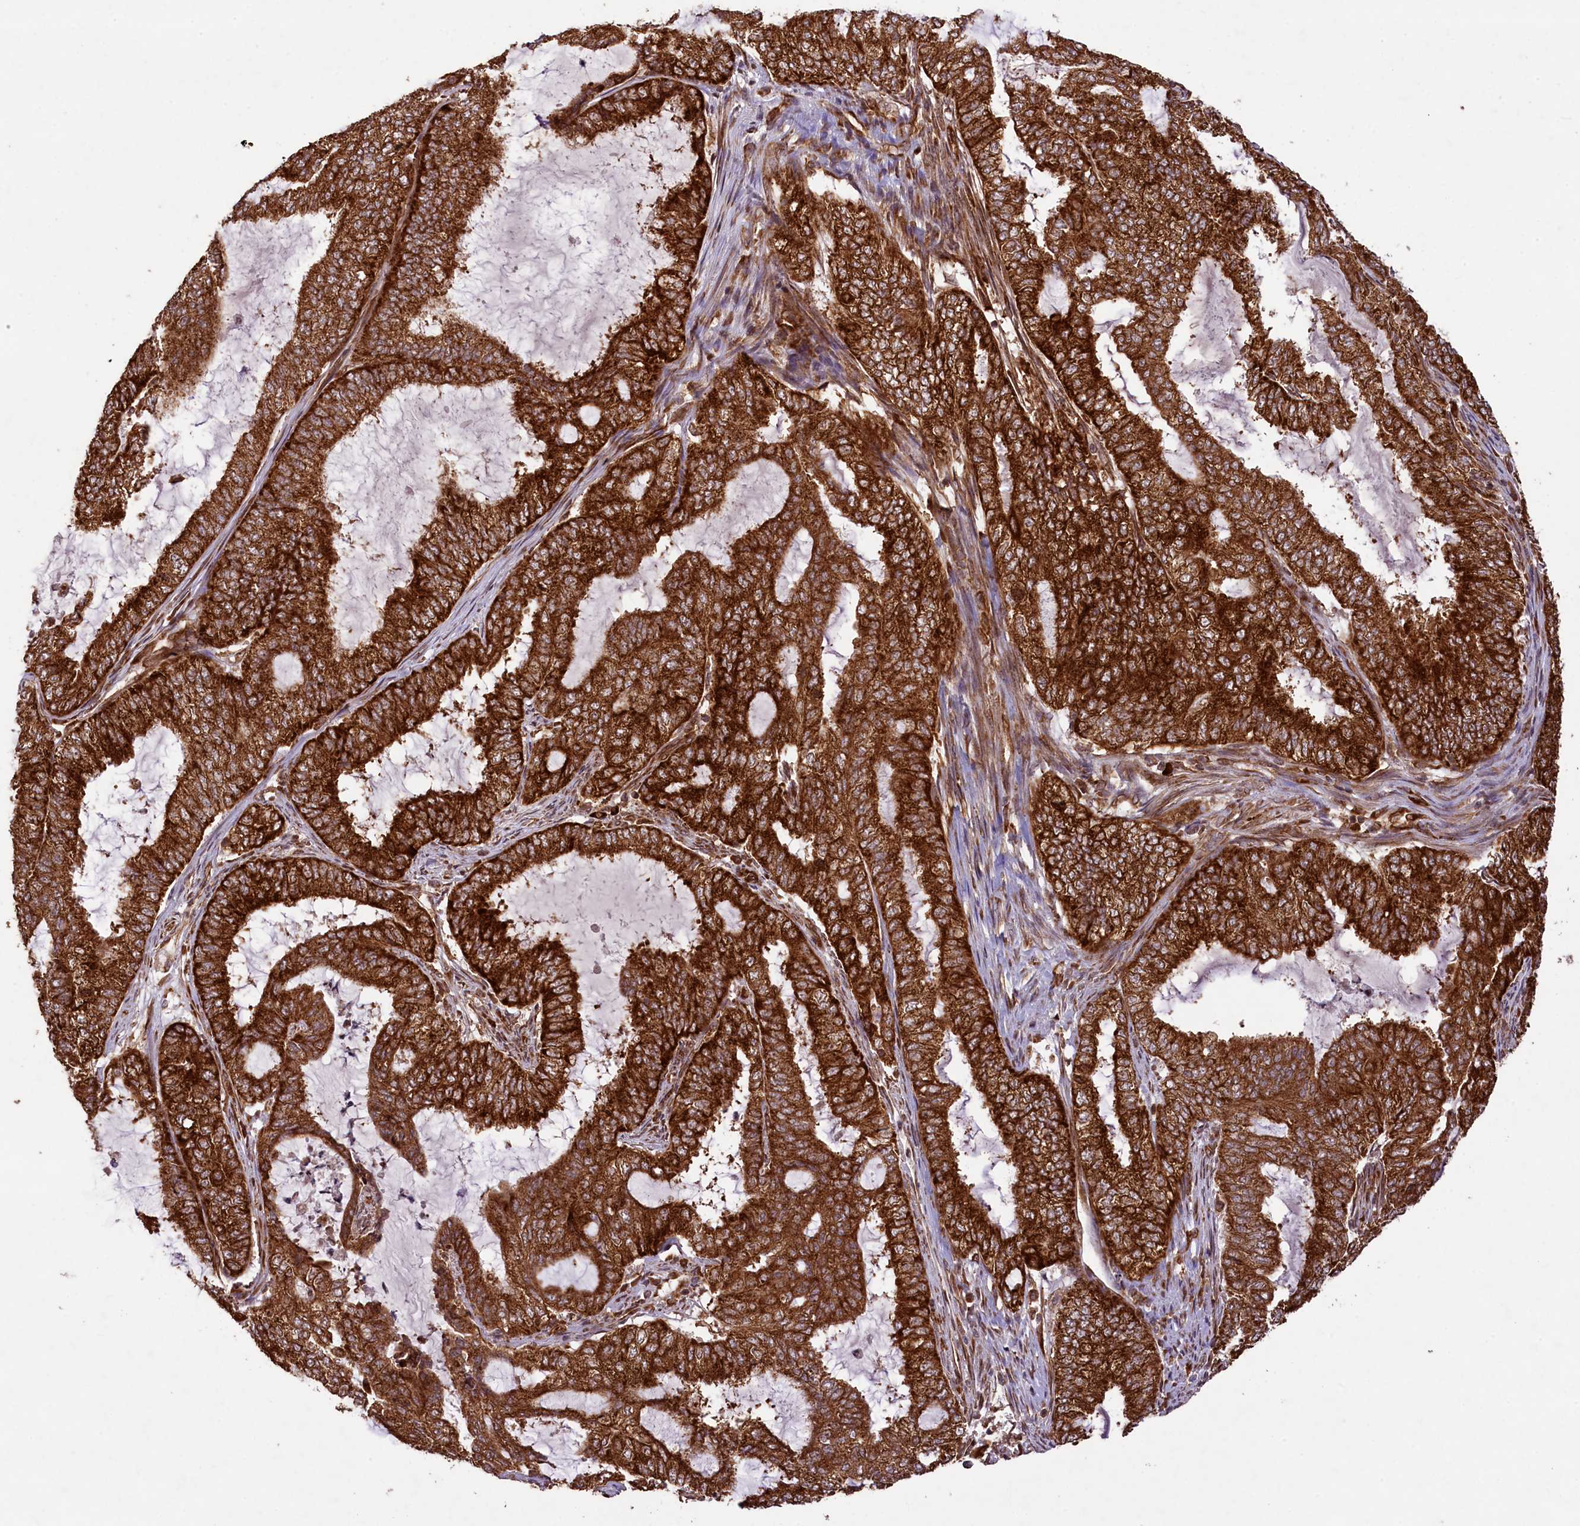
{"staining": {"intensity": "strong", "quantity": ">75%", "location": "cytoplasmic/membranous"}, "tissue": "endometrial cancer", "cell_type": "Tumor cells", "image_type": "cancer", "snomed": [{"axis": "morphology", "description": "Adenocarcinoma, NOS"}, {"axis": "topography", "description": "Endometrium"}], "caption": "A histopathology image of endometrial cancer stained for a protein exhibits strong cytoplasmic/membranous brown staining in tumor cells.", "gene": "LARP4", "patient": {"sex": "female", "age": 51}}